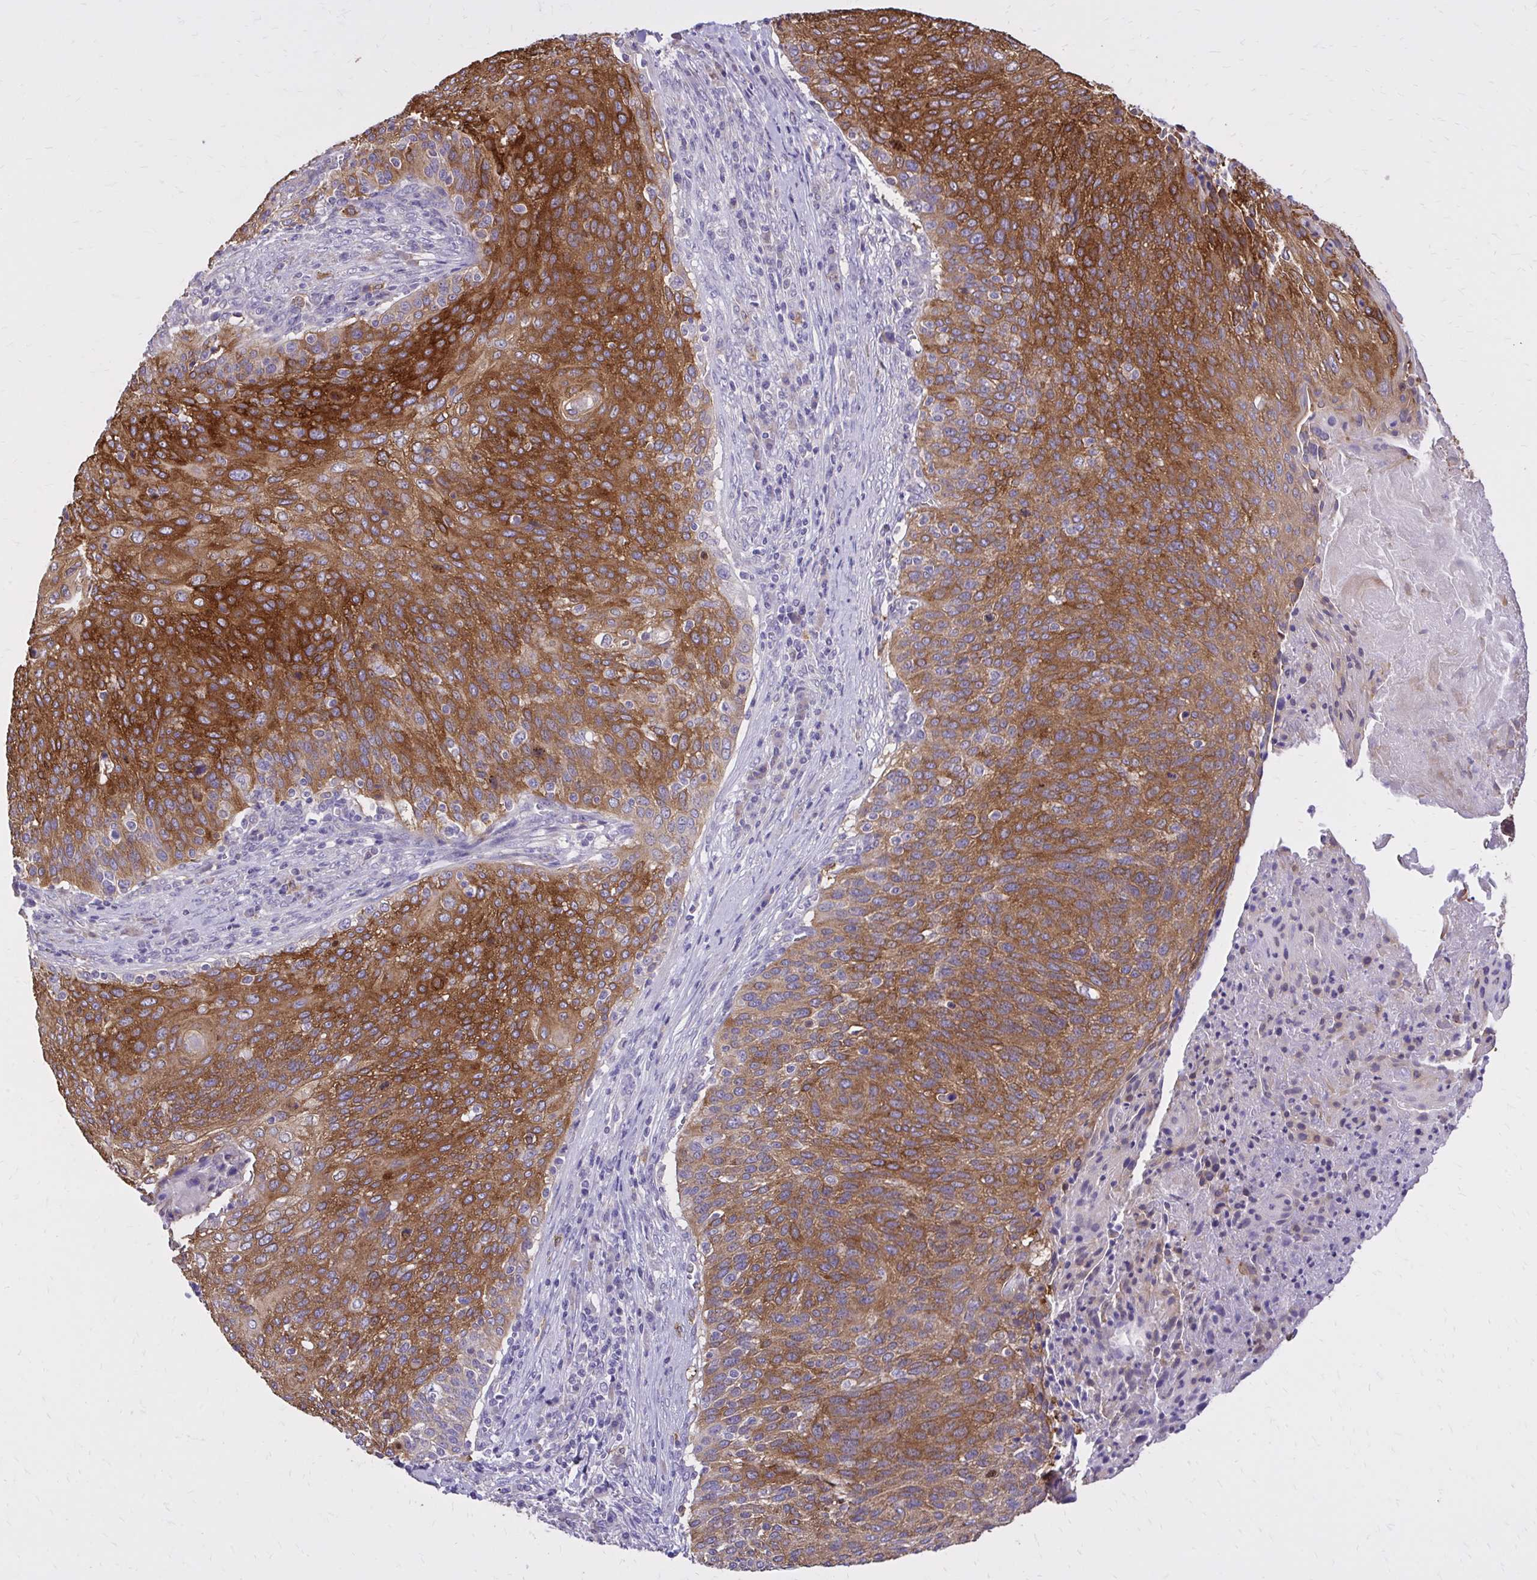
{"staining": {"intensity": "strong", "quantity": "25%-75%", "location": "cytoplasmic/membranous"}, "tissue": "cervical cancer", "cell_type": "Tumor cells", "image_type": "cancer", "snomed": [{"axis": "morphology", "description": "Squamous cell carcinoma, NOS"}, {"axis": "topography", "description": "Cervix"}], "caption": "The image demonstrates immunohistochemical staining of cervical cancer (squamous cell carcinoma). There is strong cytoplasmic/membranous staining is seen in about 25%-75% of tumor cells. The staining was performed using DAB, with brown indicating positive protein expression. Nuclei are stained blue with hematoxylin.", "gene": "EPB41L1", "patient": {"sex": "female", "age": 31}}